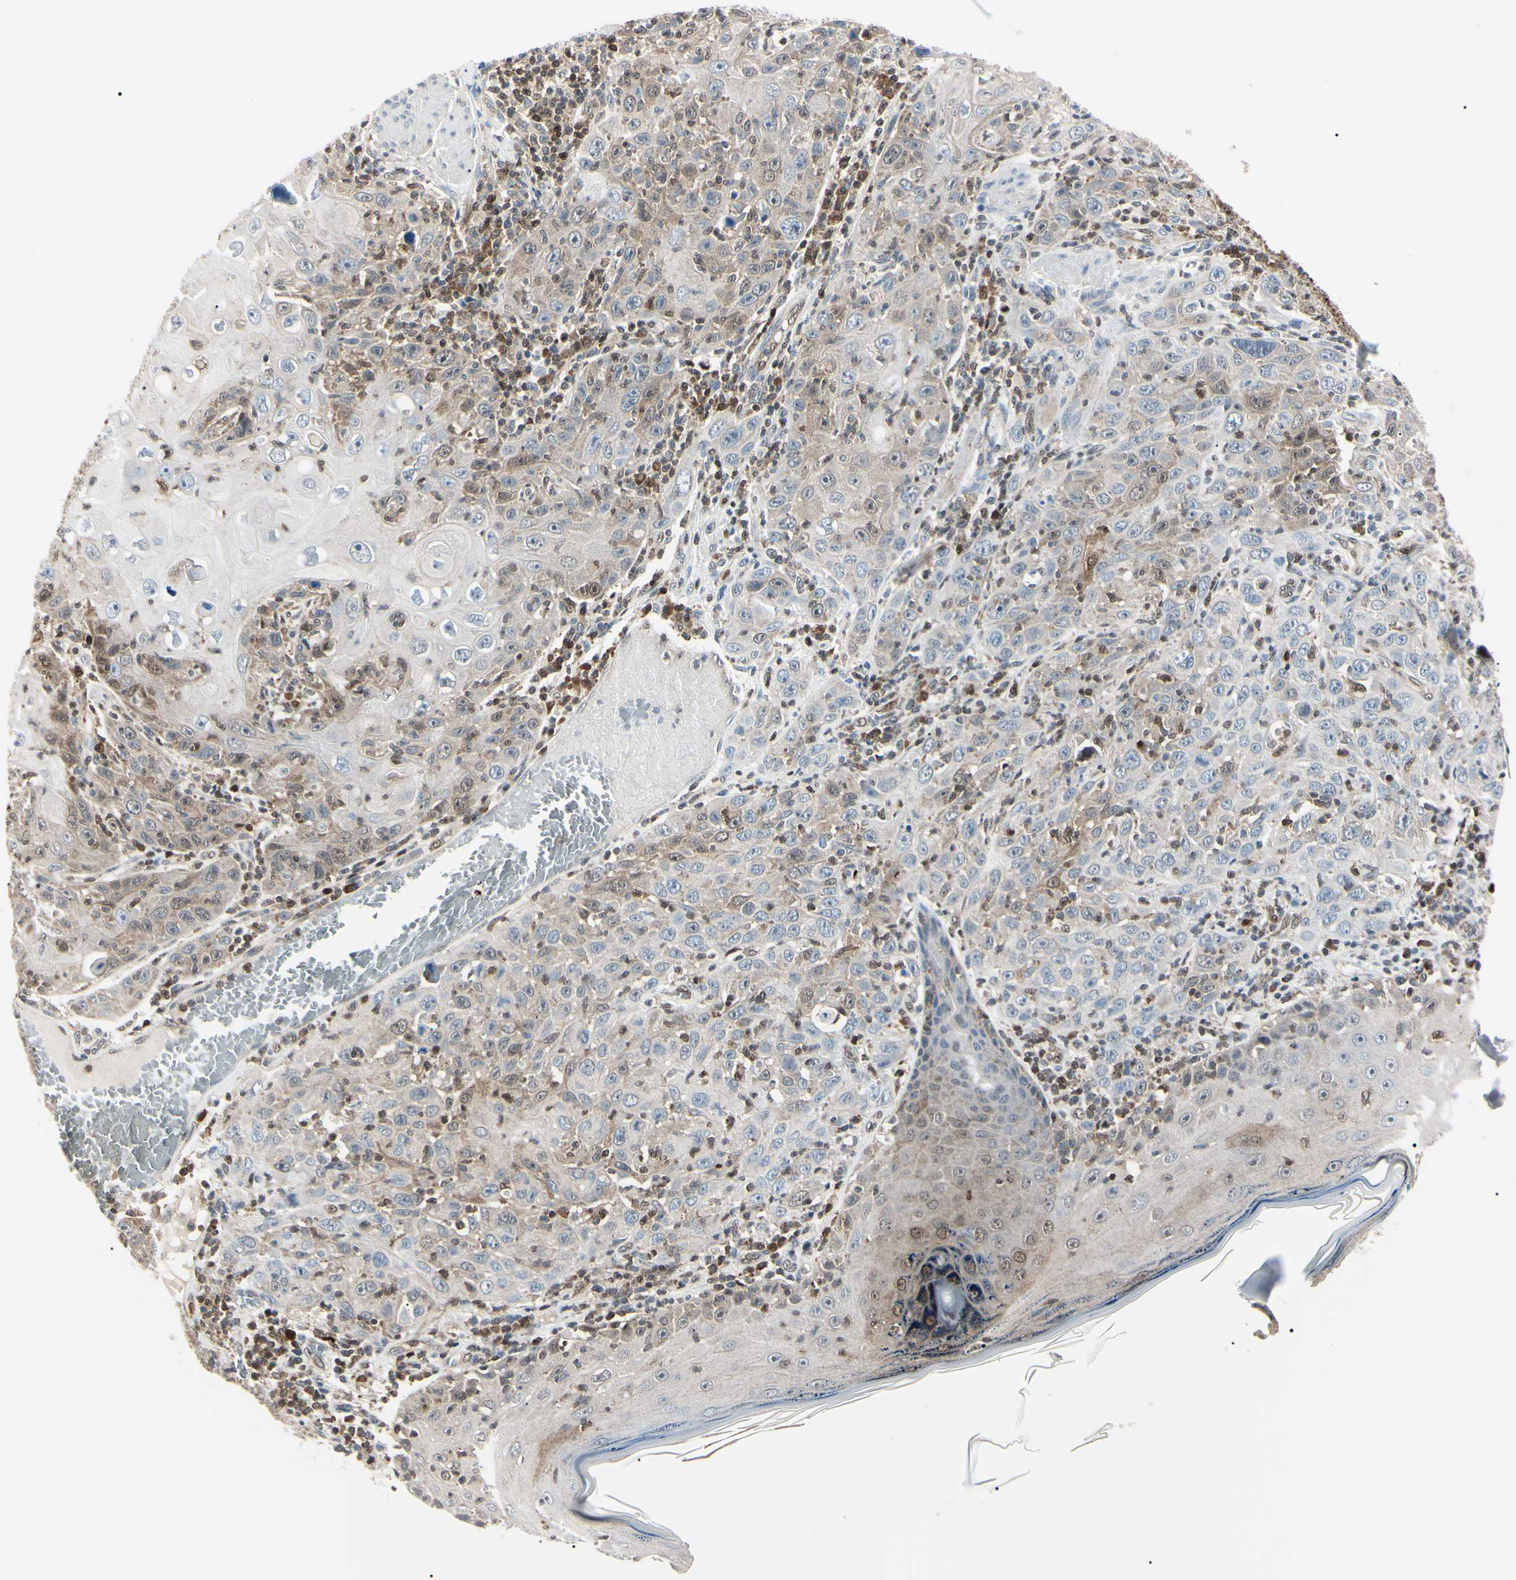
{"staining": {"intensity": "moderate", "quantity": ">75%", "location": "cytoplasmic/membranous,nuclear"}, "tissue": "skin cancer", "cell_type": "Tumor cells", "image_type": "cancer", "snomed": [{"axis": "morphology", "description": "Squamous cell carcinoma, NOS"}, {"axis": "topography", "description": "Skin"}], "caption": "DAB immunohistochemical staining of human skin cancer shows moderate cytoplasmic/membranous and nuclear protein positivity in about >75% of tumor cells.", "gene": "PGK1", "patient": {"sex": "female", "age": 88}}